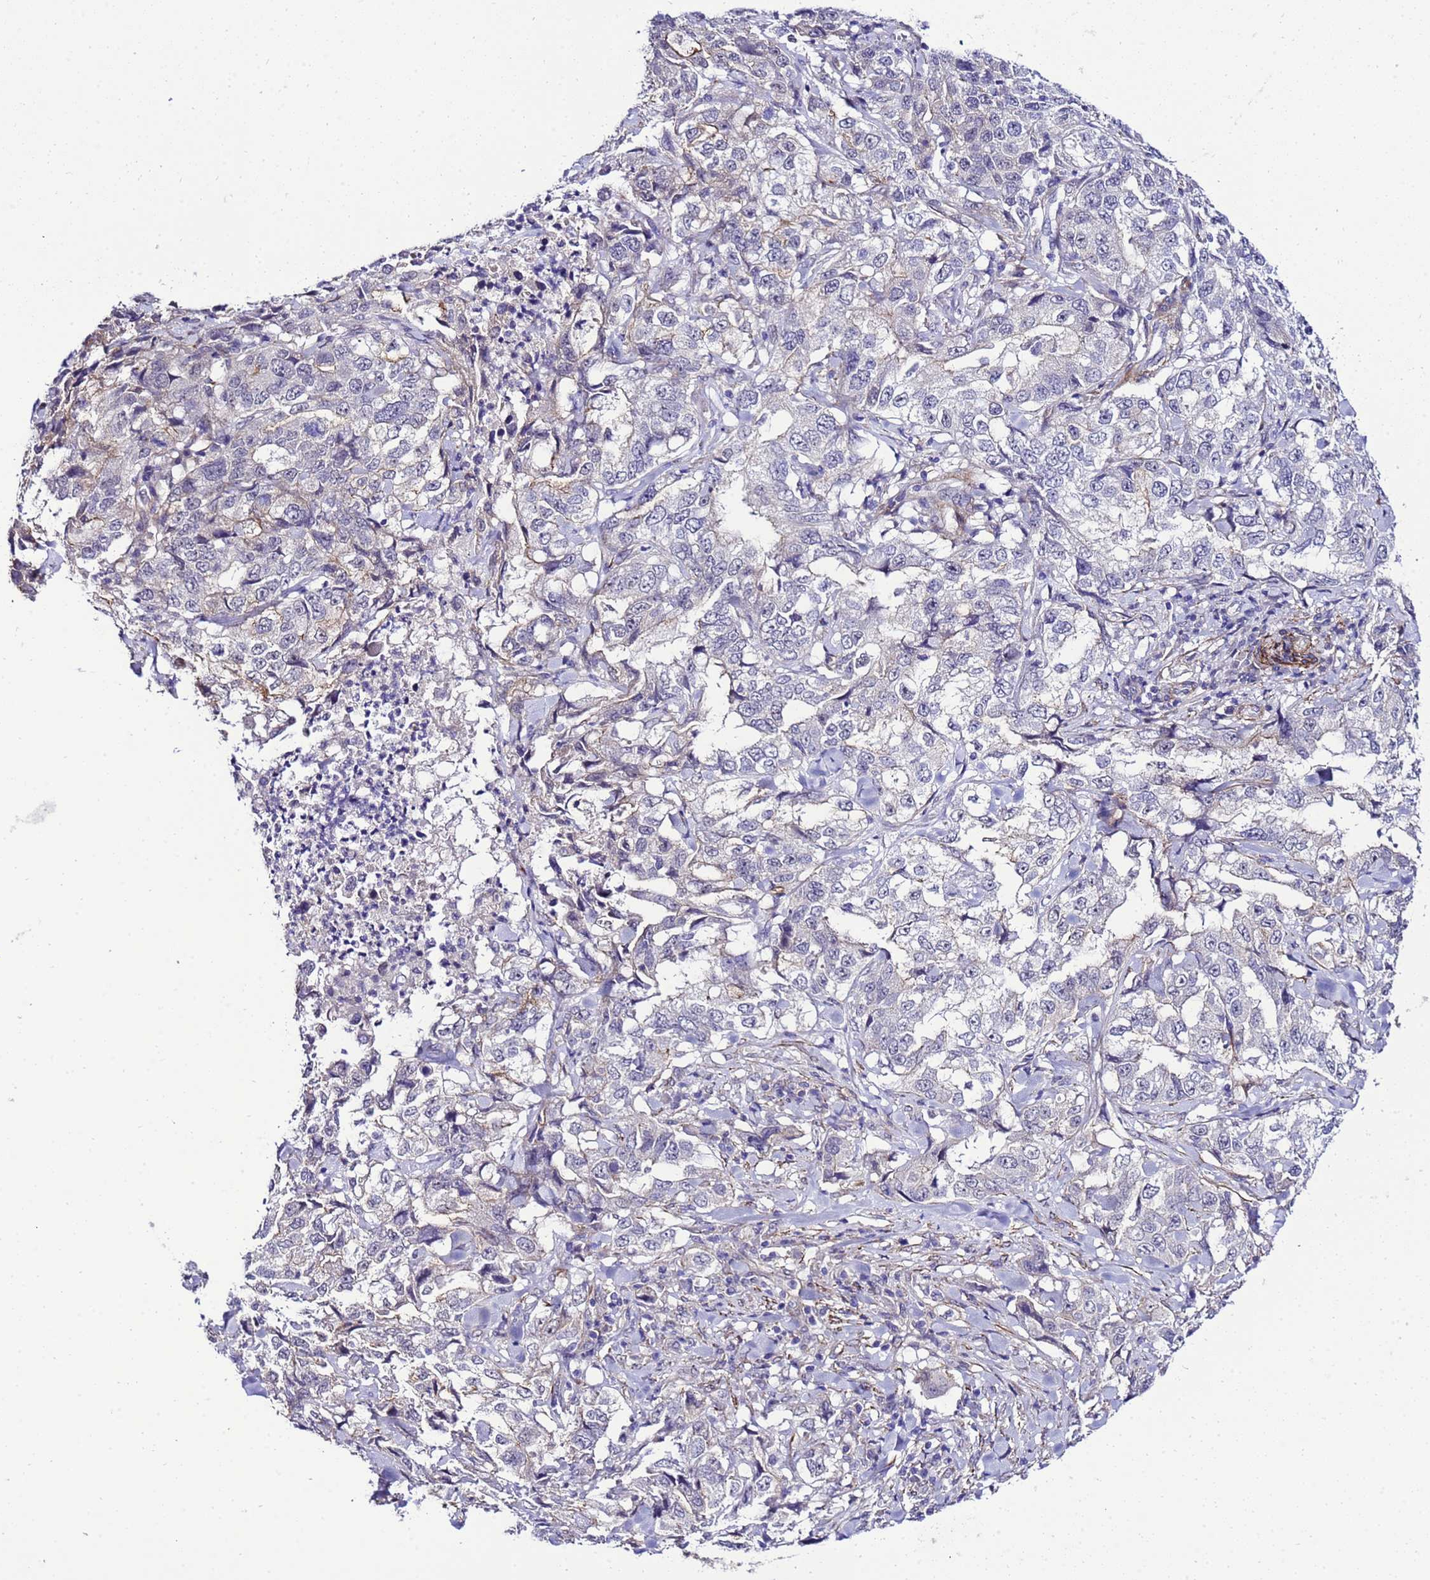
{"staining": {"intensity": "negative", "quantity": "none", "location": "none"}, "tissue": "lung cancer", "cell_type": "Tumor cells", "image_type": "cancer", "snomed": [{"axis": "morphology", "description": "Adenocarcinoma, NOS"}, {"axis": "topography", "description": "Lung"}], "caption": "Human lung adenocarcinoma stained for a protein using IHC displays no positivity in tumor cells.", "gene": "GZF1", "patient": {"sex": "female", "age": 51}}